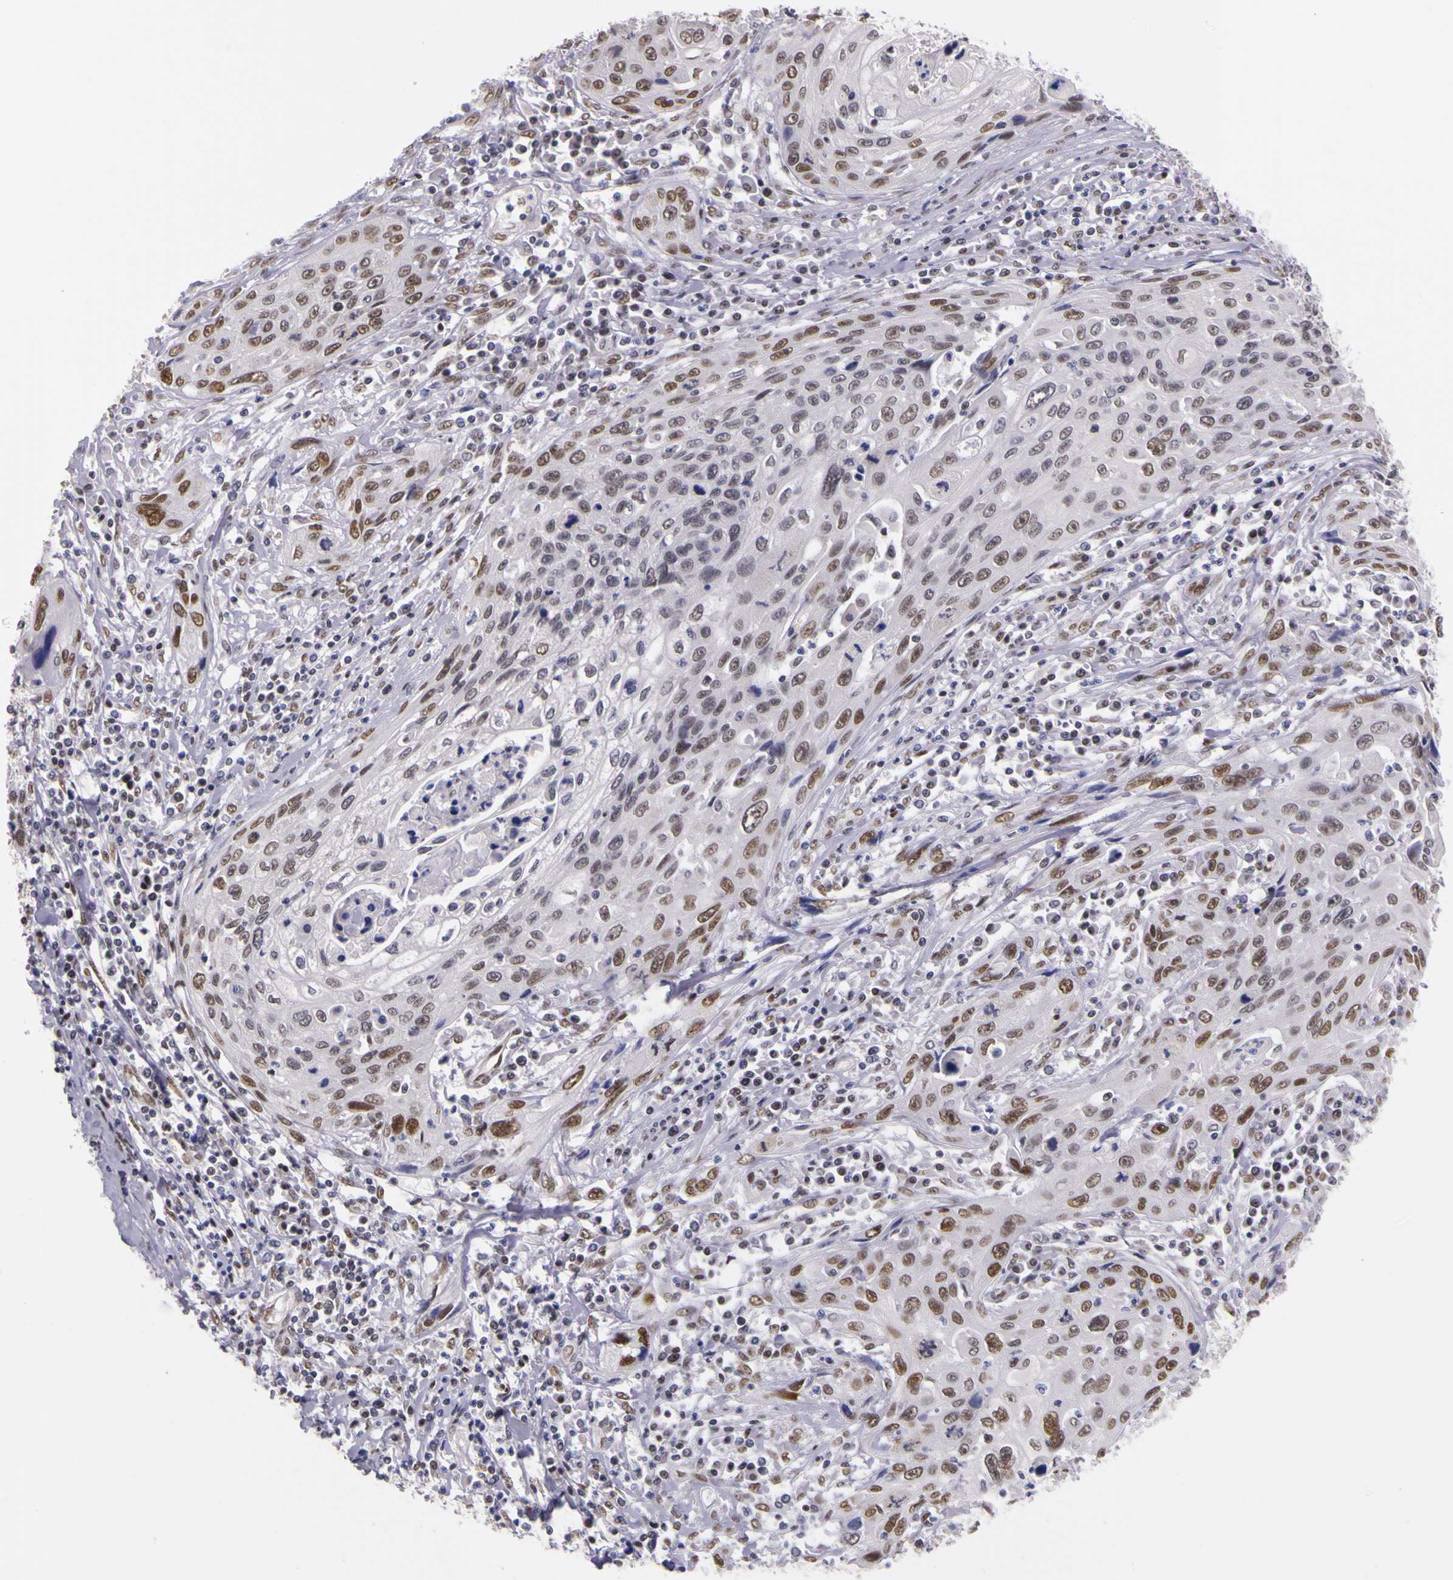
{"staining": {"intensity": "weak", "quantity": "25%-75%", "location": "nuclear"}, "tissue": "cervical cancer", "cell_type": "Tumor cells", "image_type": "cancer", "snomed": [{"axis": "morphology", "description": "Squamous cell carcinoma, NOS"}, {"axis": "topography", "description": "Cervix"}], "caption": "DAB immunohistochemical staining of human cervical squamous cell carcinoma exhibits weak nuclear protein expression in approximately 25%-75% of tumor cells.", "gene": "WDR13", "patient": {"sex": "female", "age": 32}}